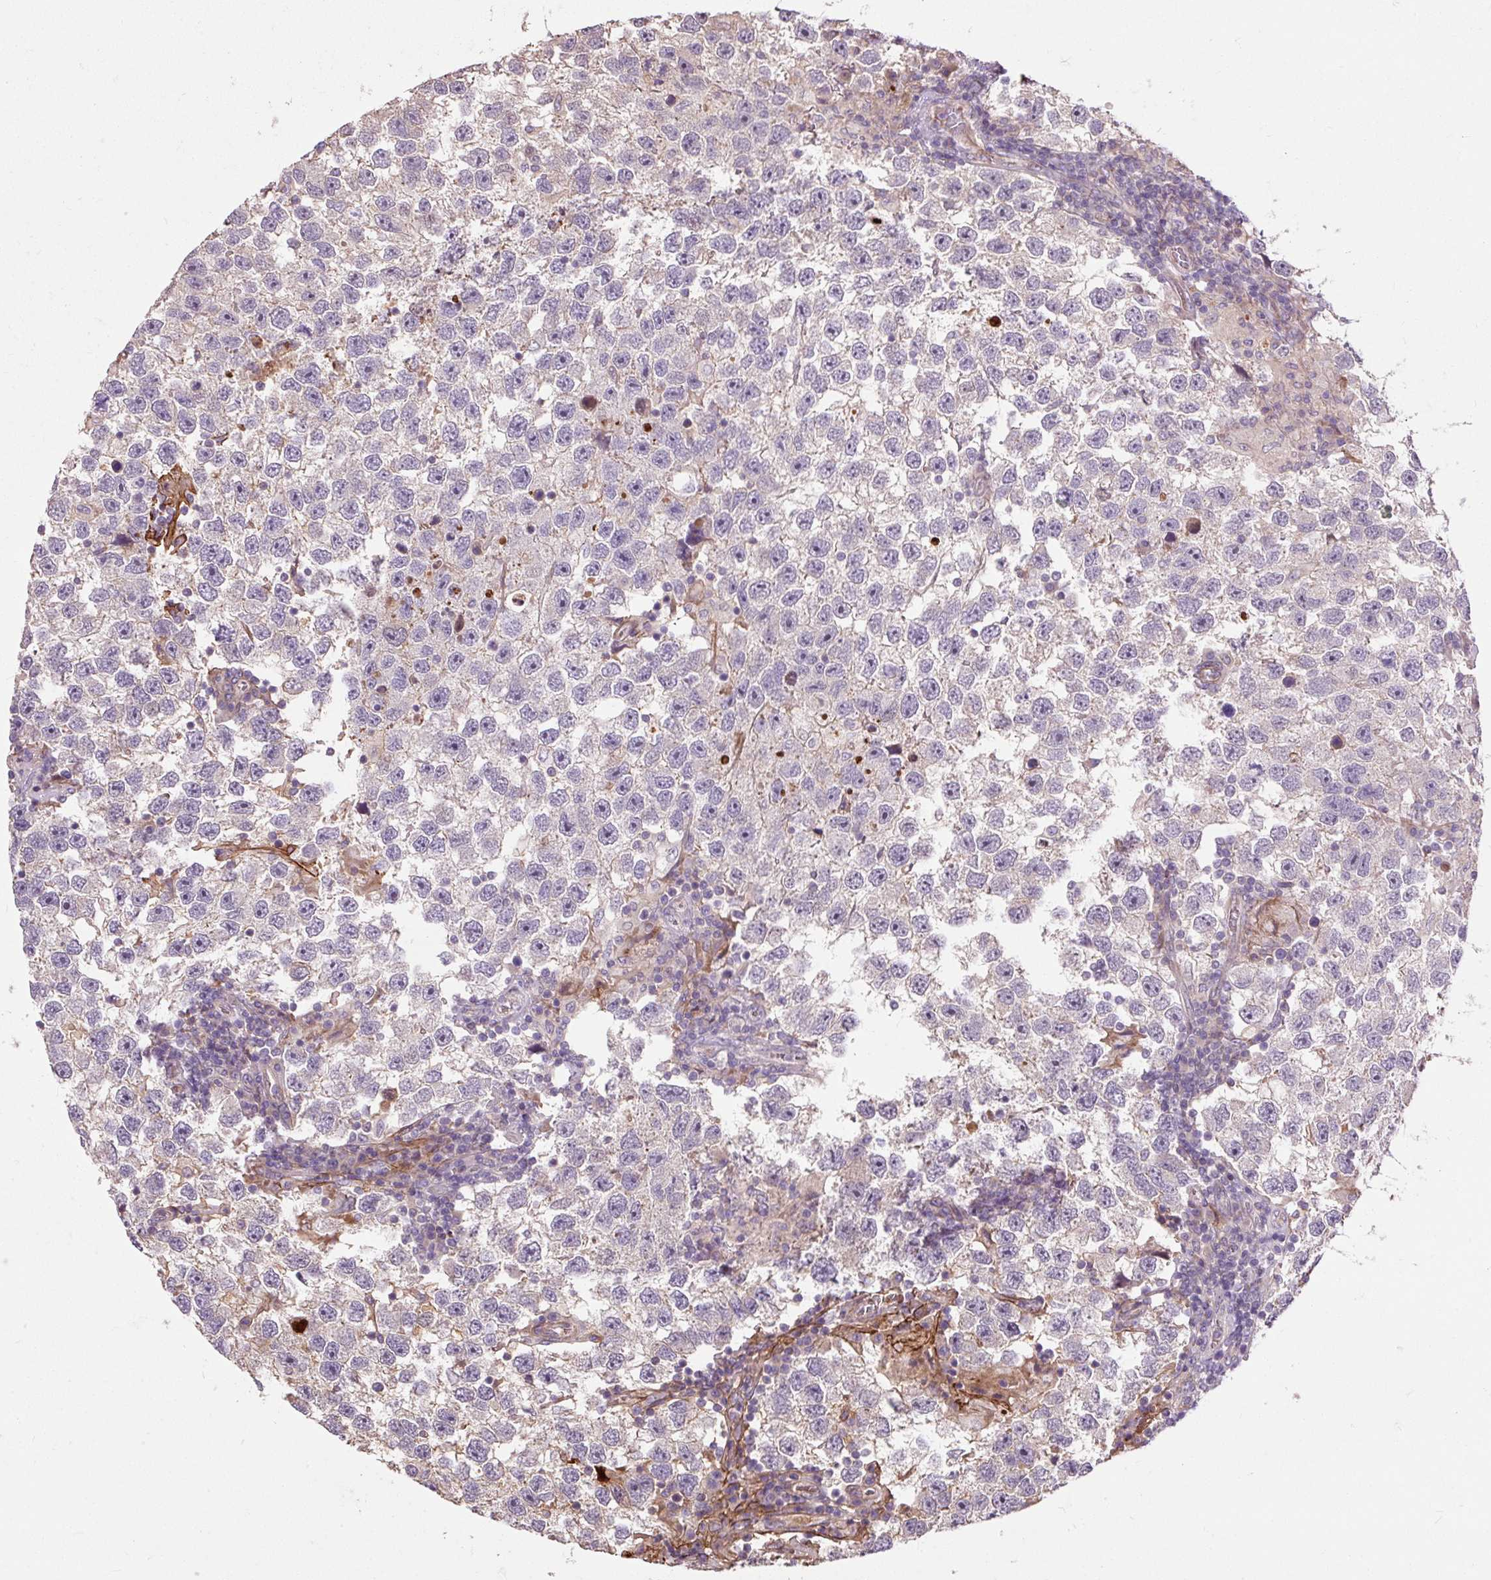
{"staining": {"intensity": "negative", "quantity": "none", "location": "none"}, "tissue": "testis cancer", "cell_type": "Tumor cells", "image_type": "cancer", "snomed": [{"axis": "morphology", "description": "Seminoma, NOS"}, {"axis": "topography", "description": "Testis"}], "caption": "High power microscopy image of an immunohistochemistry histopathology image of testis cancer (seminoma), revealing no significant expression in tumor cells.", "gene": "PRIMPOL", "patient": {"sex": "male", "age": 26}}